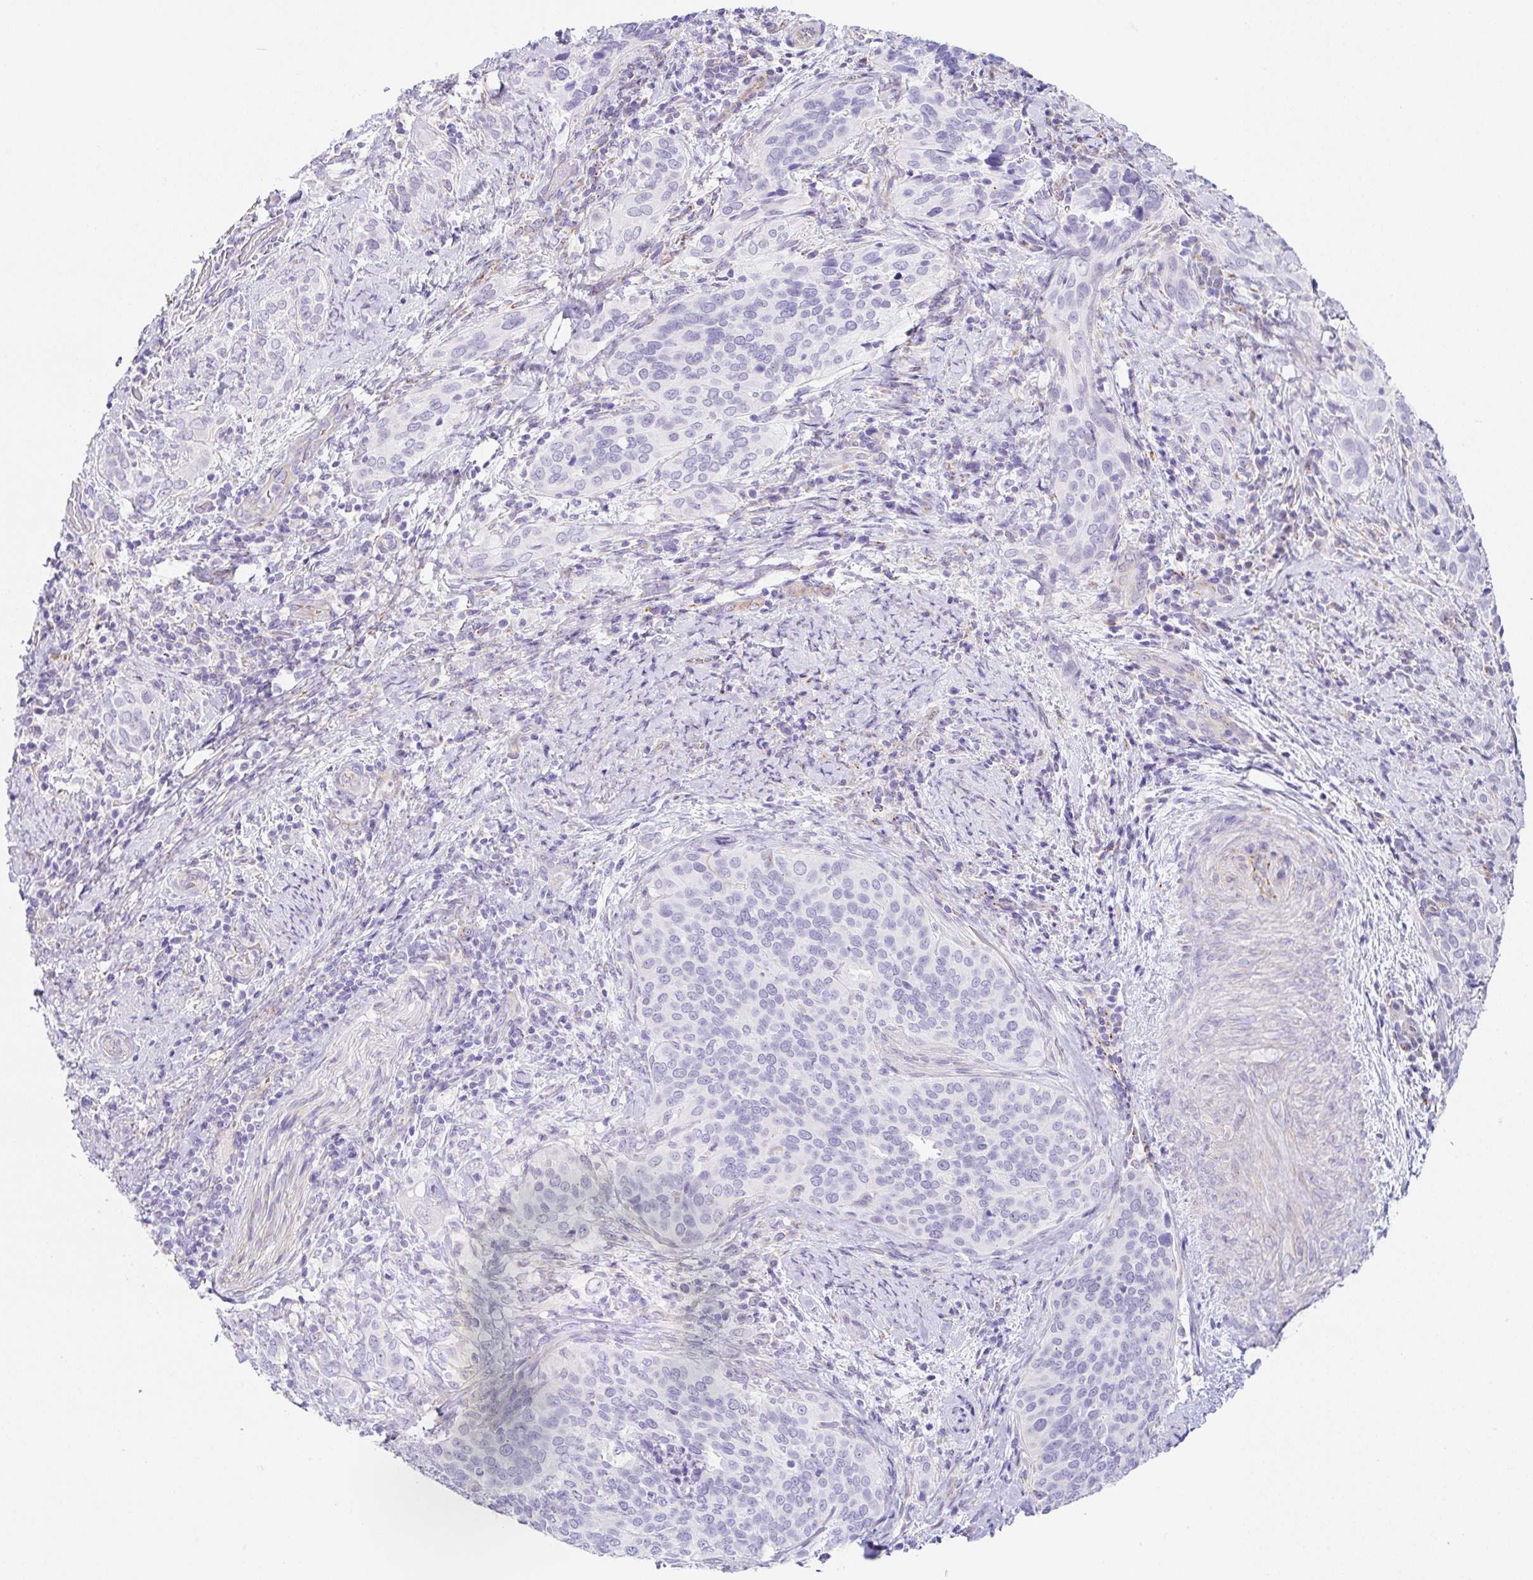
{"staining": {"intensity": "negative", "quantity": "none", "location": "none"}, "tissue": "cervical cancer", "cell_type": "Tumor cells", "image_type": "cancer", "snomed": [{"axis": "morphology", "description": "Squamous cell carcinoma, NOS"}, {"axis": "topography", "description": "Cervix"}], "caption": "A micrograph of squamous cell carcinoma (cervical) stained for a protein demonstrates no brown staining in tumor cells.", "gene": "DKK4", "patient": {"sex": "female", "age": 38}}